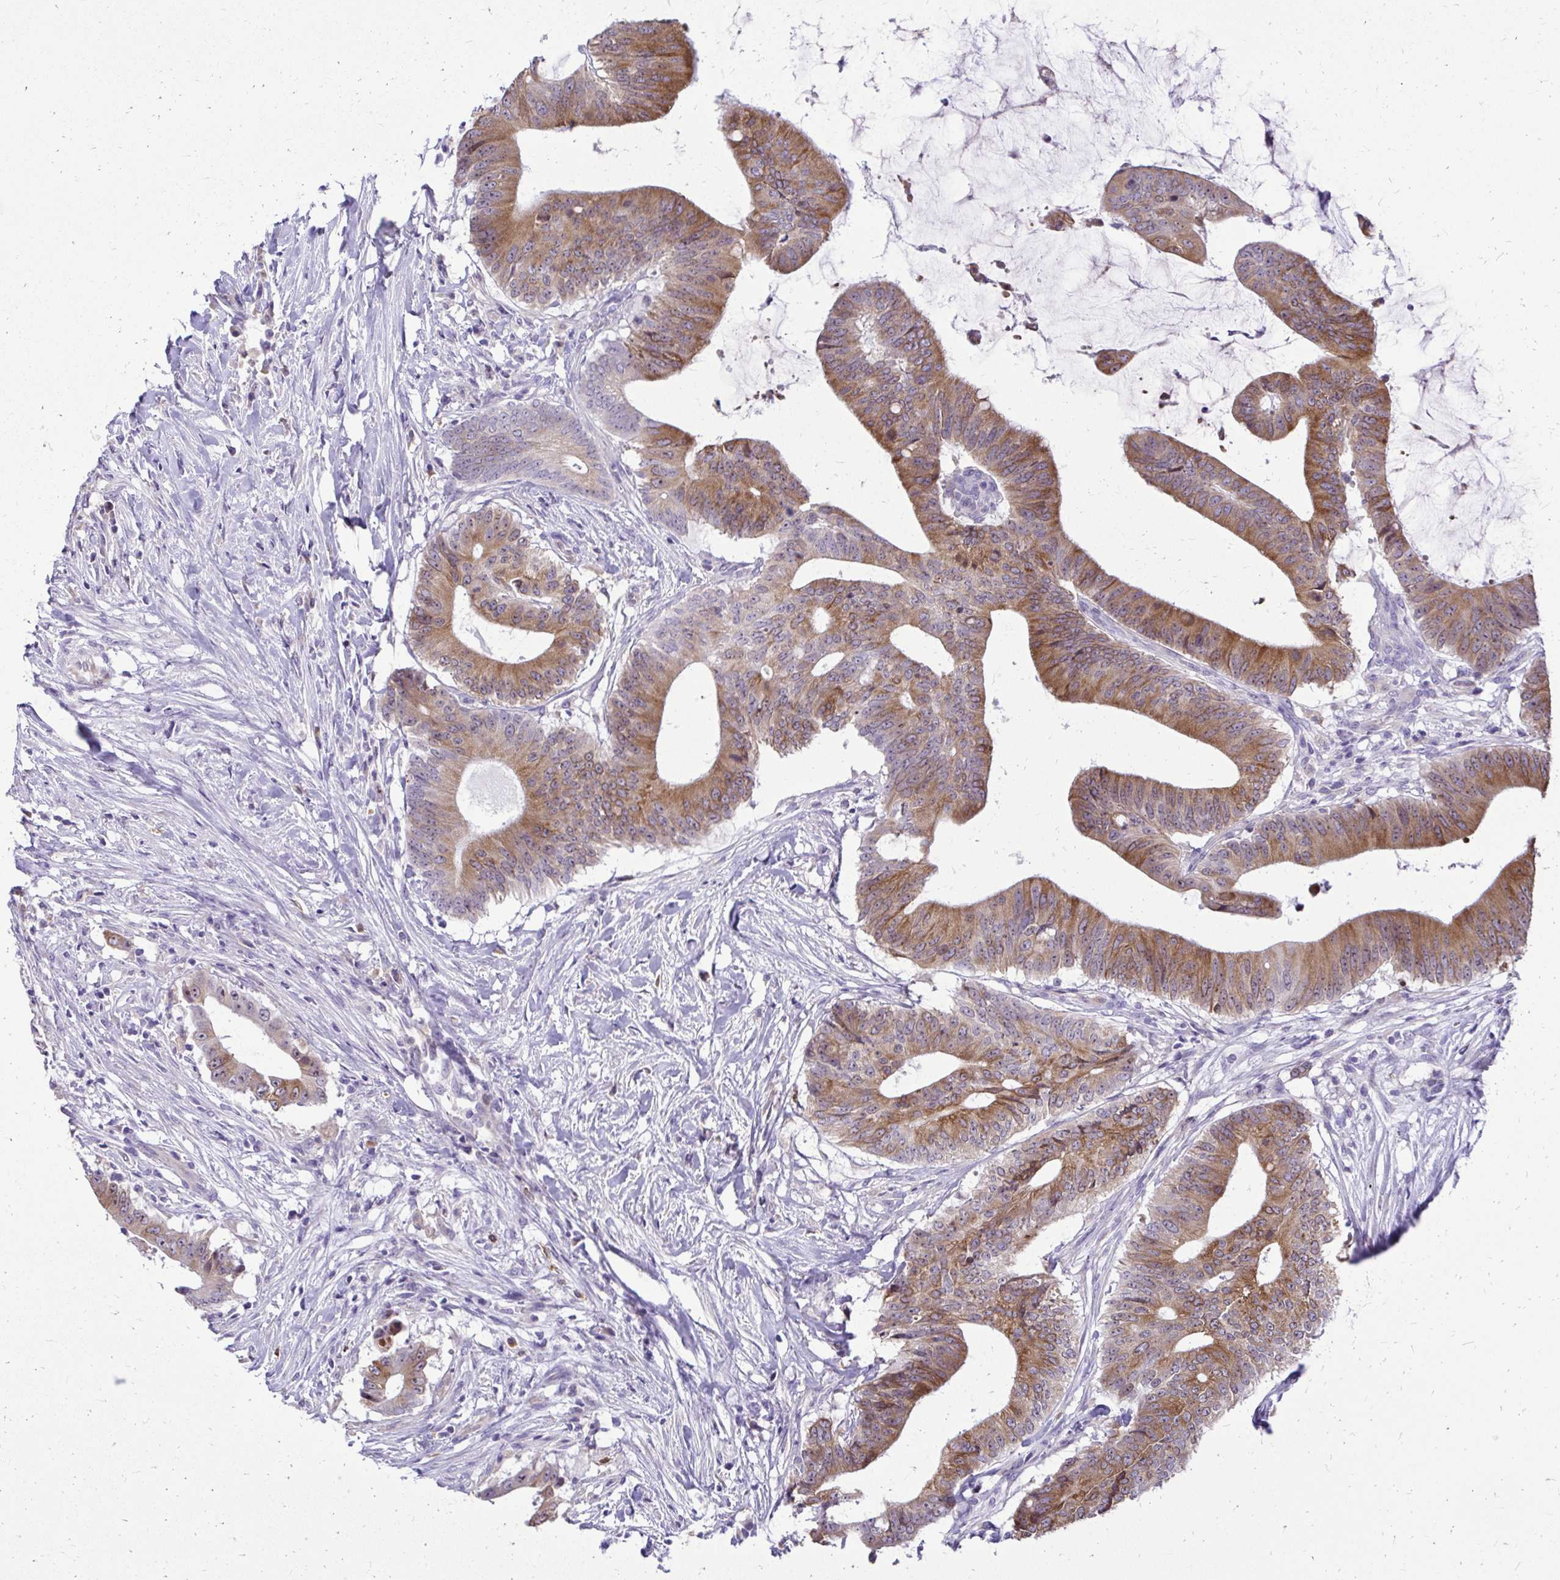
{"staining": {"intensity": "moderate", "quantity": ">75%", "location": "cytoplasmic/membranous"}, "tissue": "colorectal cancer", "cell_type": "Tumor cells", "image_type": "cancer", "snomed": [{"axis": "morphology", "description": "Adenocarcinoma, NOS"}, {"axis": "topography", "description": "Colon"}], "caption": "Colorectal adenocarcinoma tissue displays moderate cytoplasmic/membranous expression in approximately >75% of tumor cells, visualized by immunohistochemistry.", "gene": "NIFK", "patient": {"sex": "female", "age": 43}}